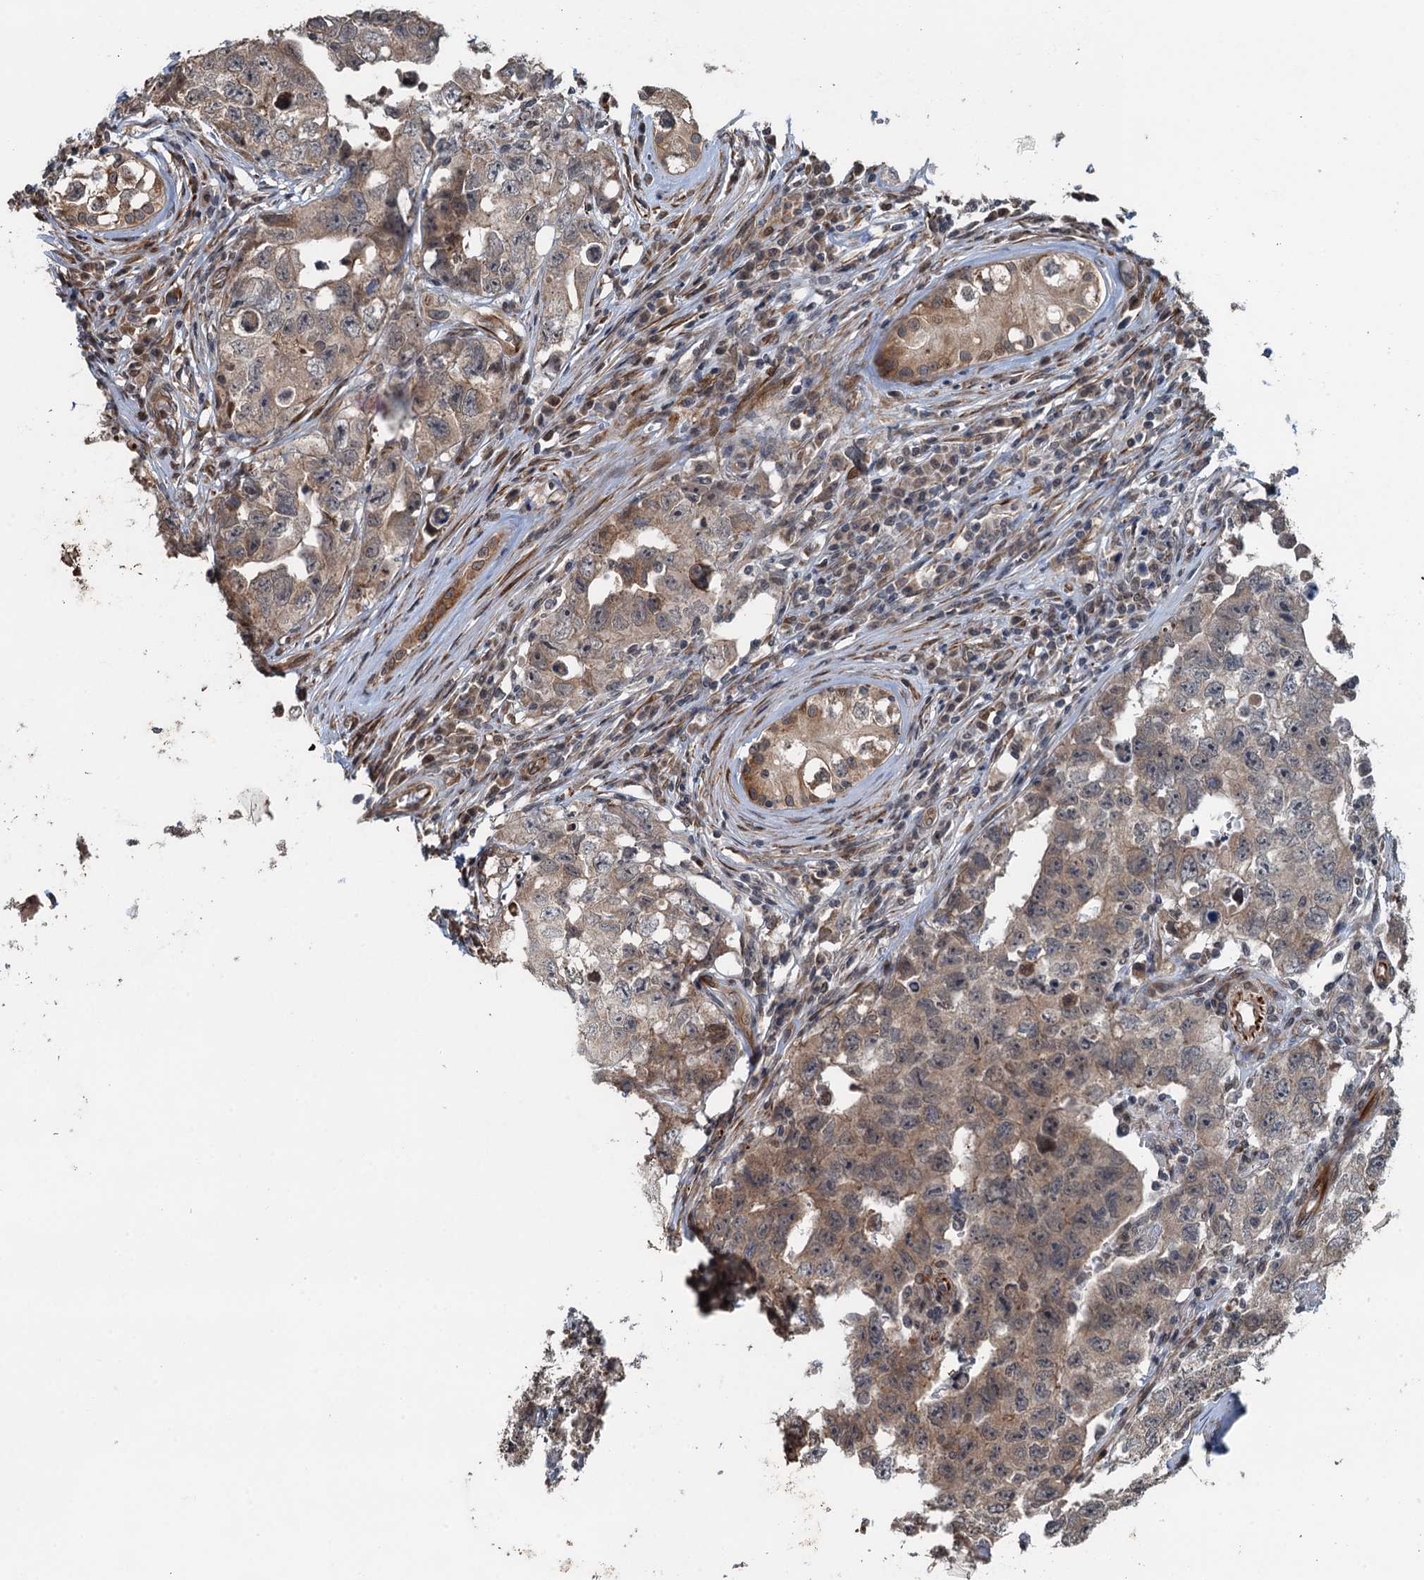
{"staining": {"intensity": "weak", "quantity": "25%-75%", "location": "cytoplasmic/membranous"}, "tissue": "testis cancer", "cell_type": "Tumor cells", "image_type": "cancer", "snomed": [{"axis": "morphology", "description": "Carcinoma, Embryonal, NOS"}, {"axis": "topography", "description": "Testis"}], "caption": "Protein staining demonstrates weak cytoplasmic/membranous staining in about 25%-75% of tumor cells in testis cancer. (DAB (3,3'-diaminobenzidine) = brown stain, brightfield microscopy at high magnification).", "gene": "WHAMM", "patient": {"sex": "male", "age": 17}}